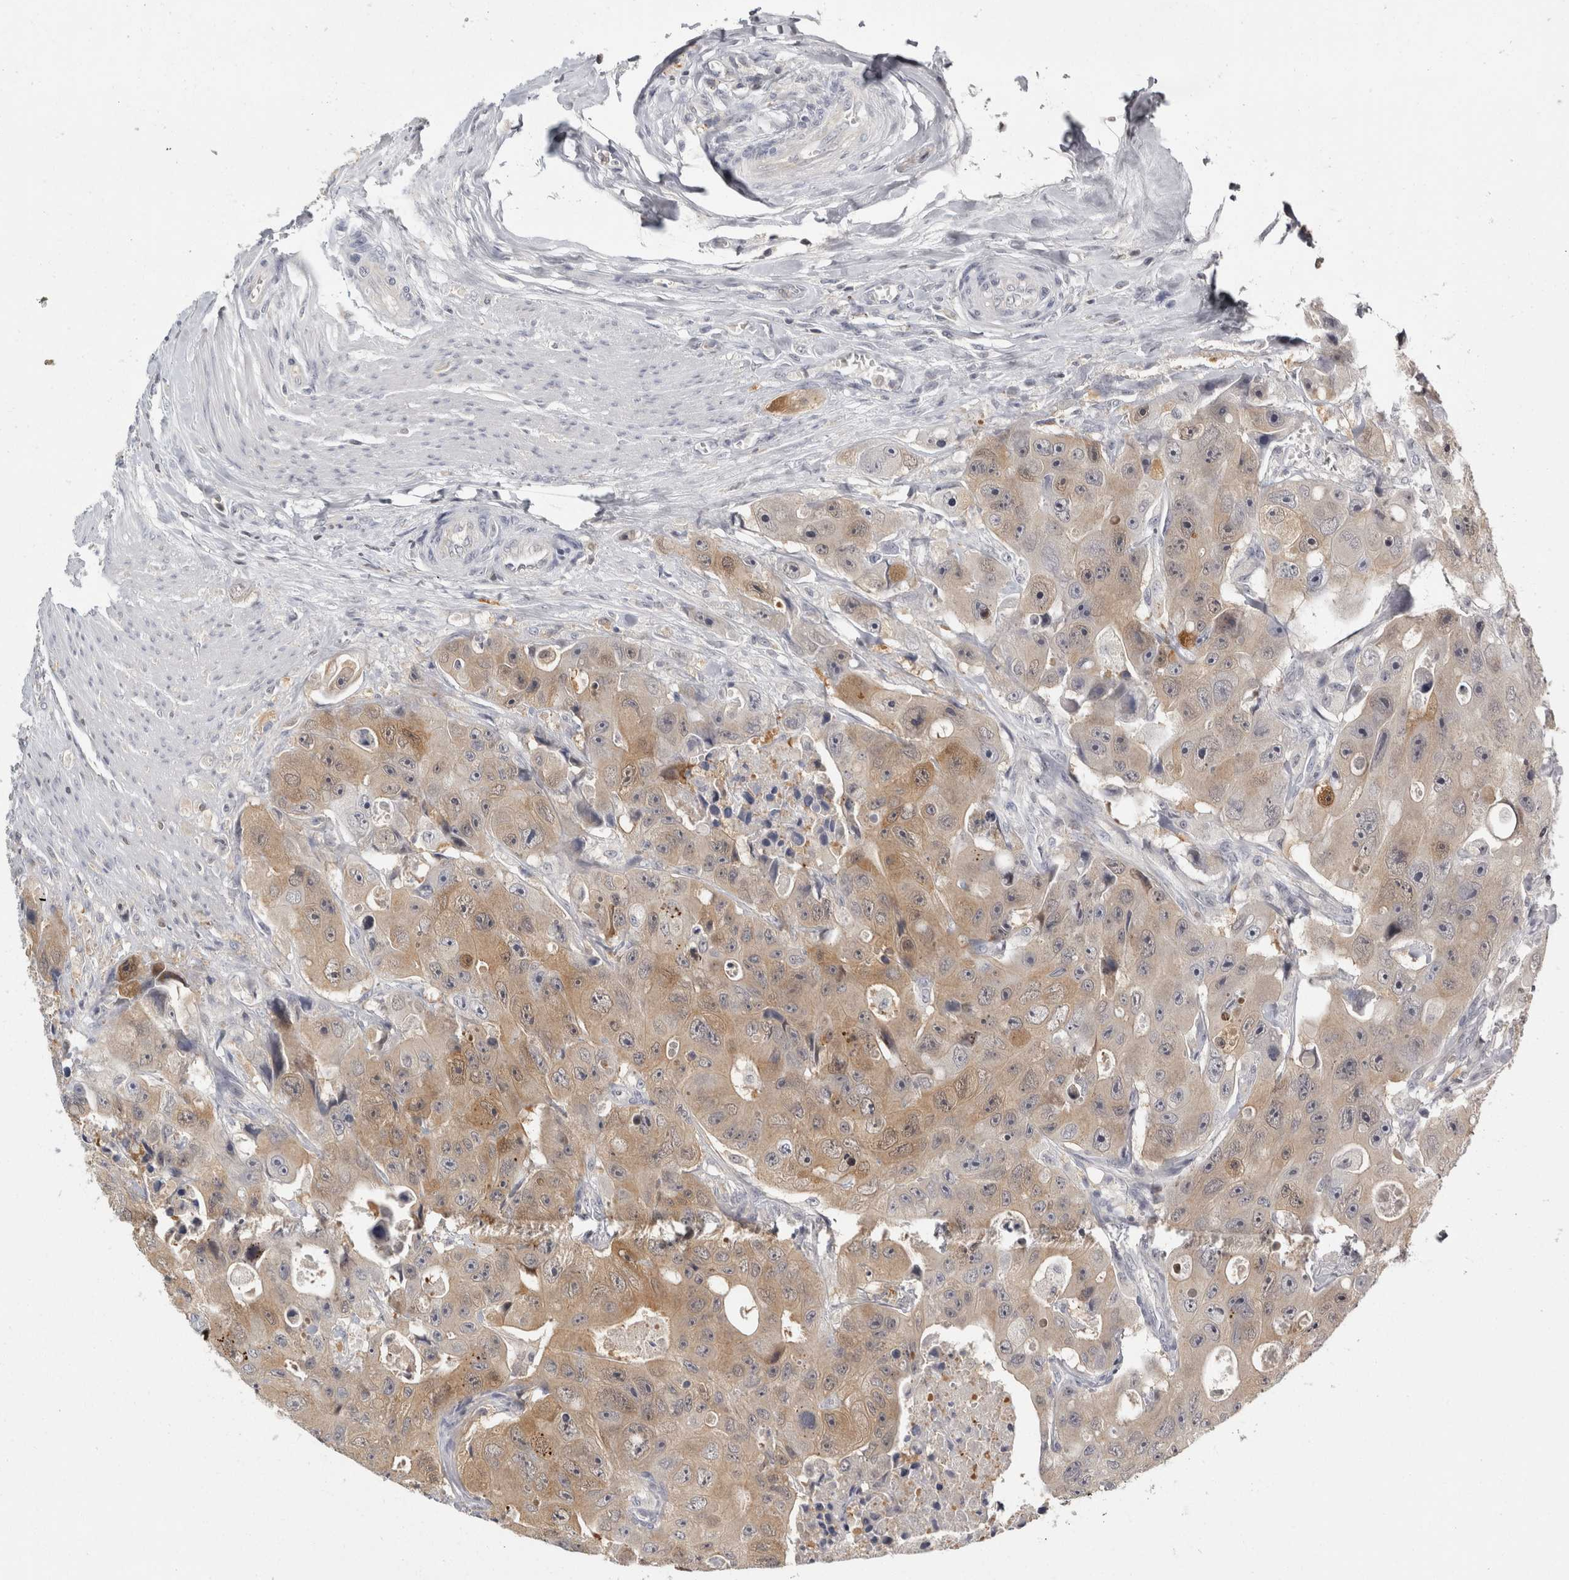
{"staining": {"intensity": "moderate", "quantity": "25%-75%", "location": "cytoplasmic/membranous"}, "tissue": "colorectal cancer", "cell_type": "Tumor cells", "image_type": "cancer", "snomed": [{"axis": "morphology", "description": "Adenocarcinoma, NOS"}, {"axis": "topography", "description": "Colon"}], "caption": "A brown stain highlights moderate cytoplasmic/membranous expression of a protein in human colorectal cancer tumor cells. Immunohistochemistry (ihc) stains the protein in brown and the nuclei are stained blue.", "gene": "ACAT2", "patient": {"sex": "female", "age": 46}}